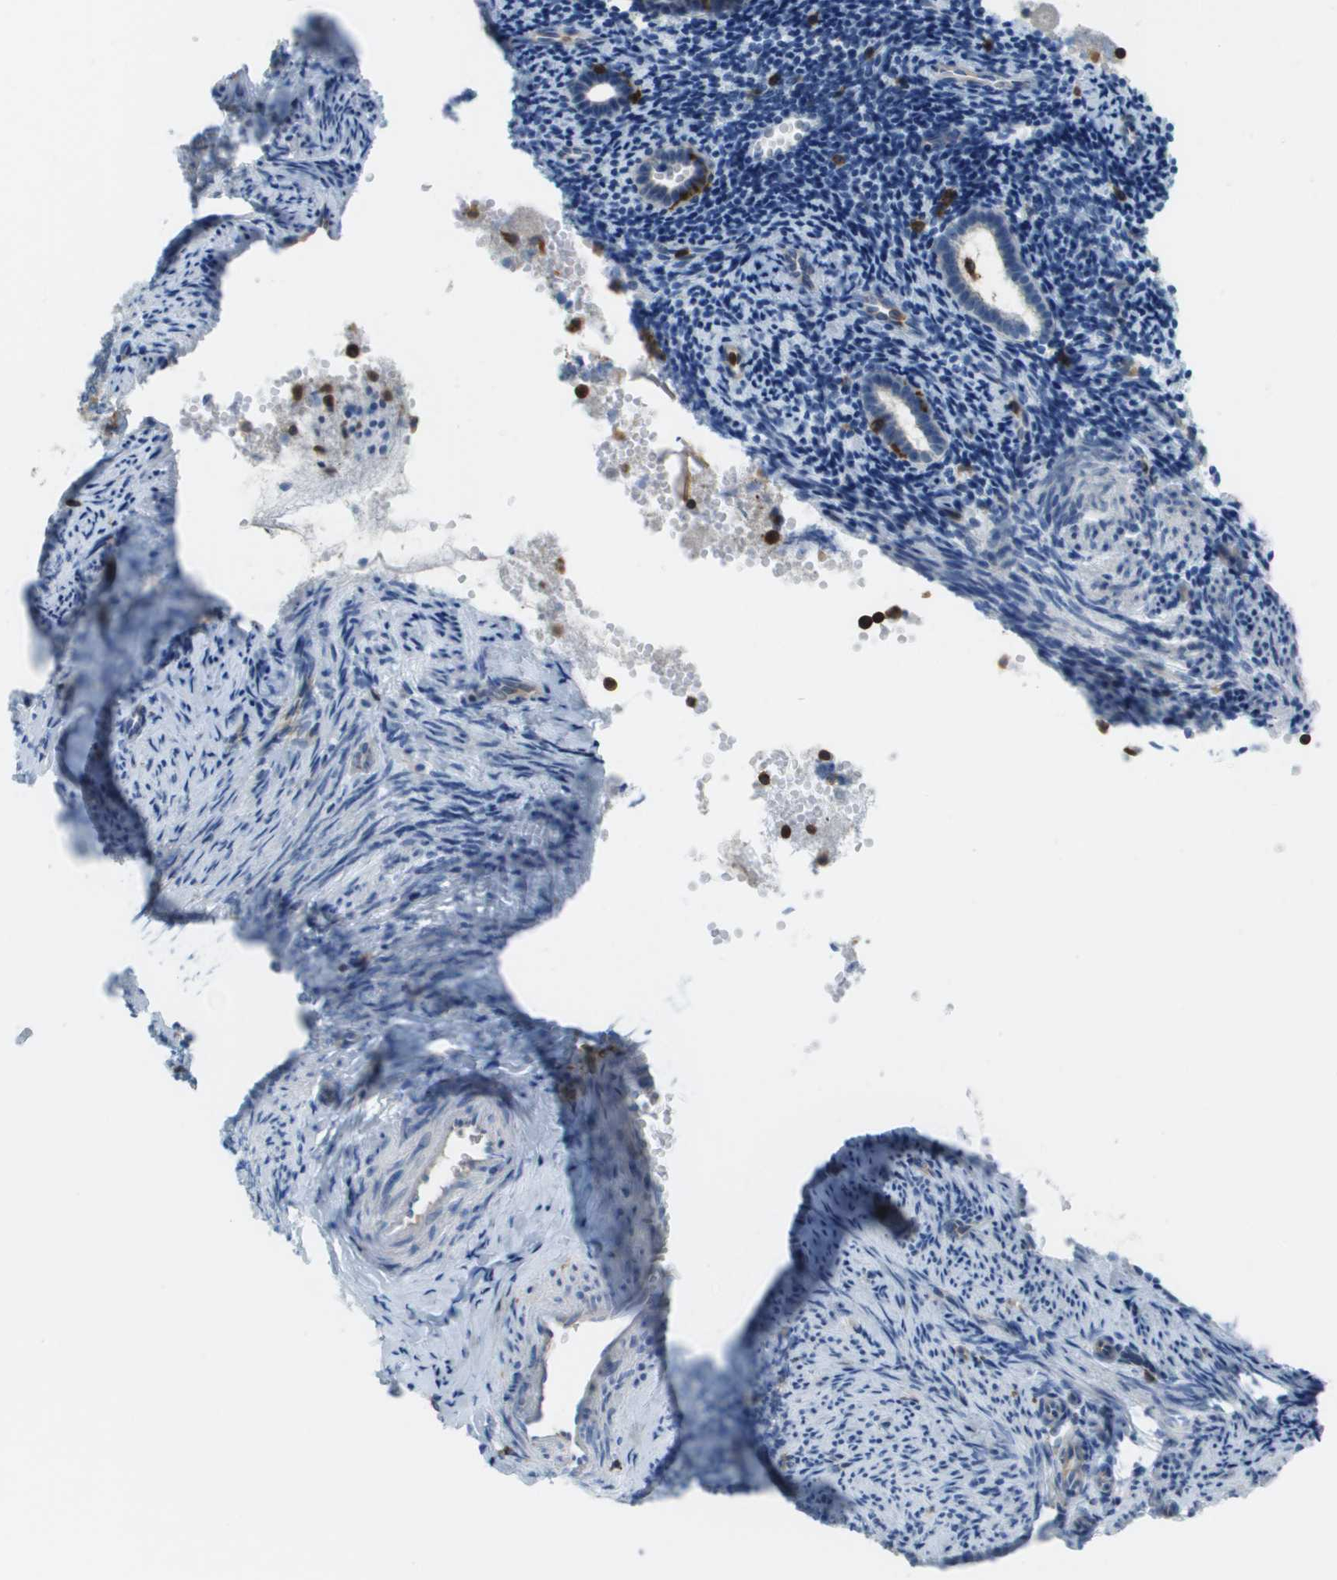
{"staining": {"intensity": "negative", "quantity": "none", "location": "none"}, "tissue": "endometrium", "cell_type": "Cells in endometrial stroma", "image_type": "normal", "snomed": [{"axis": "morphology", "description": "Normal tissue, NOS"}, {"axis": "topography", "description": "Endometrium"}], "caption": "Photomicrograph shows no protein positivity in cells in endometrial stroma of benign endometrium. Nuclei are stained in blue.", "gene": "APBB1IP", "patient": {"sex": "female", "age": 50}}